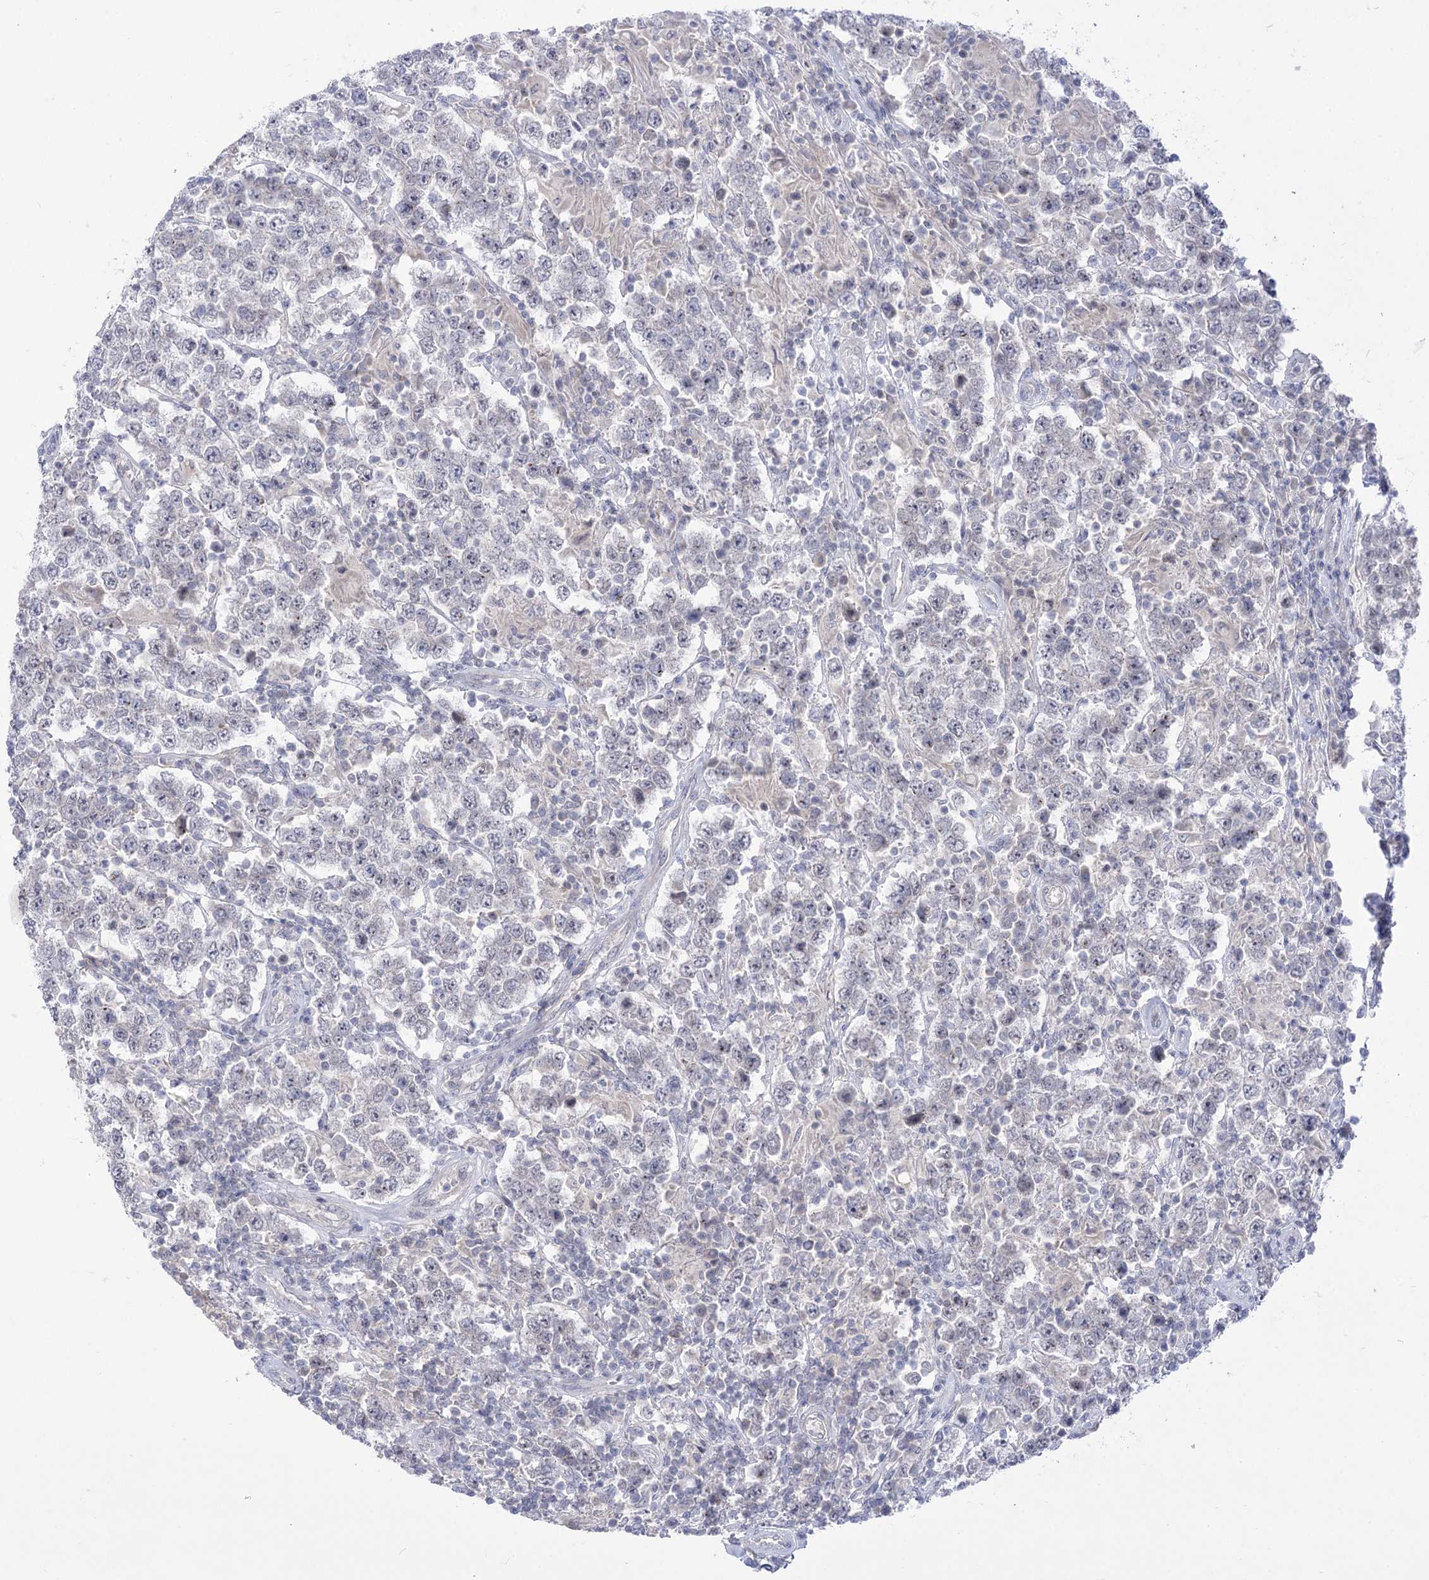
{"staining": {"intensity": "negative", "quantity": "none", "location": "none"}, "tissue": "testis cancer", "cell_type": "Tumor cells", "image_type": "cancer", "snomed": [{"axis": "morphology", "description": "Normal tissue, NOS"}, {"axis": "morphology", "description": "Urothelial carcinoma, High grade"}, {"axis": "morphology", "description": "Seminoma, NOS"}, {"axis": "morphology", "description": "Carcinoma, Embryonal, NOS"}, {"axis": "topography", "description": "Urinary bladder"}, {"axis": "topography", "description": "Testis"}], "caption": "Immunohistochemistry (IHC) micrograph of neoplastic tissue: human seminoma (testis) stained with DAB (3,3'-diaminobenzidine) reveals no significant protein staining in tumor cells.", "gene": "HELT", "patient": {"sex": "male", "age": 41}}